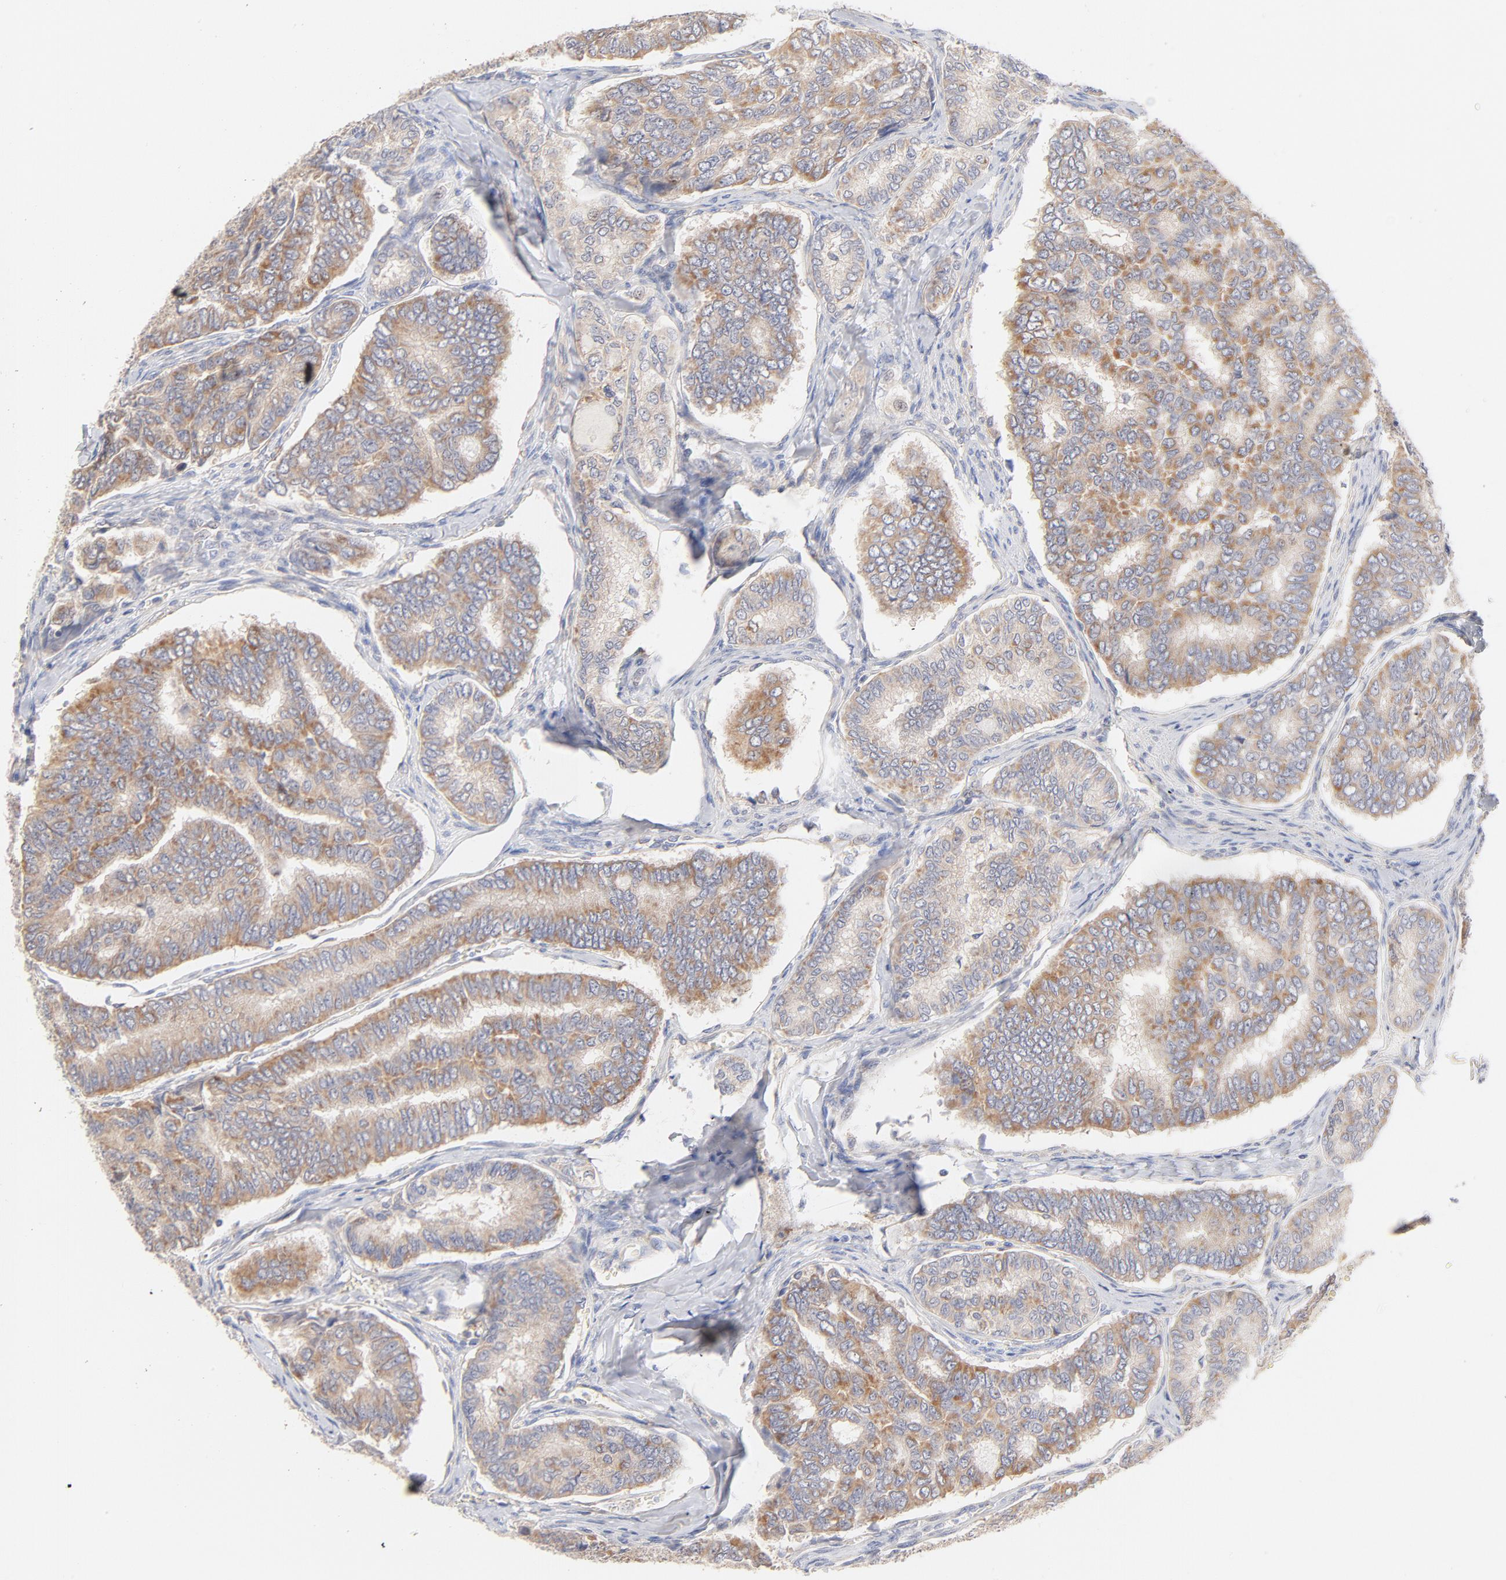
{"staining": {"intensity": "moderate", "quantity": ">75%", "location": "cytoplasmic/membranous"}, "tissue": "thyroid cancer", "cell_type": "Tumor cells", "image_type": "cancer", "snomed": [{"axis": "morphology", "description": "Papillary adenocarcinoma, NOS"}, {"axis": "topography", "description": "Thyroid gland"}], "caption": "This is an image of immunohistochemistry staining of papillary adenocarcinoma (thyroid), which shows moderate positivity in the cytoplasmic/membranous of tumor cells.", "gene": "MTERF2", "patient": {"sex": "female", "age": 35}}